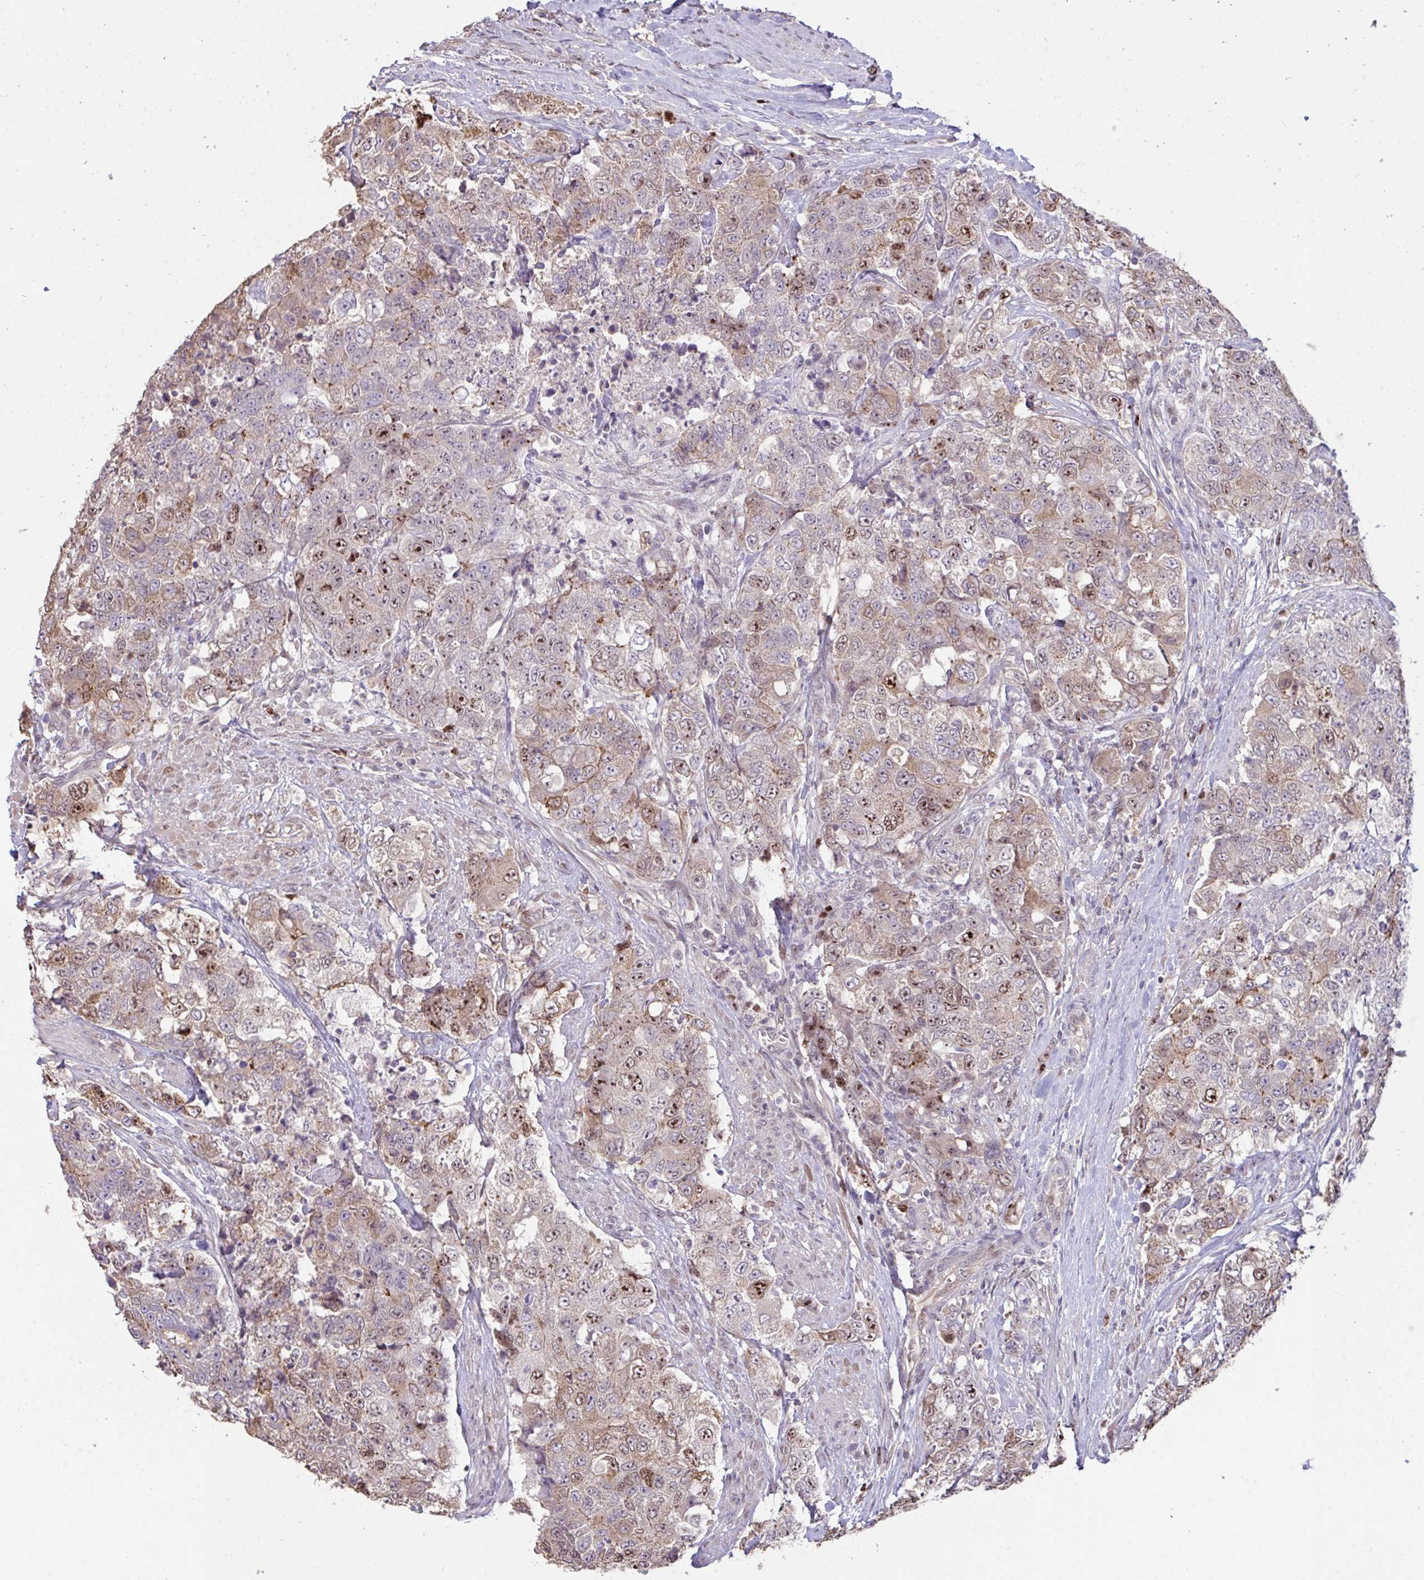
{"staining": {"intensity": "moderate", "quantity": ">75%", "location": "cytoplasmic/membranous,nuclear"}, "tissue": "urothelial cancer", "cell_type": "Tumor cells", "image_type": "cancer", "snomed": [{"axis": "morphology", "description": "Urothelial carcinoma, High grade"}, {"axis": "topography", "description": "Urinary bladder"}], "caption": "Approximately >75% of tumor cells in human urothelial cancer demonstrate moderate cytoplasmic/membranous and nuclear protein expression as visualized by brown immunohistochemical staining.", "gene": "SETD7", "patient": {"sex": "female", "age": 78}}